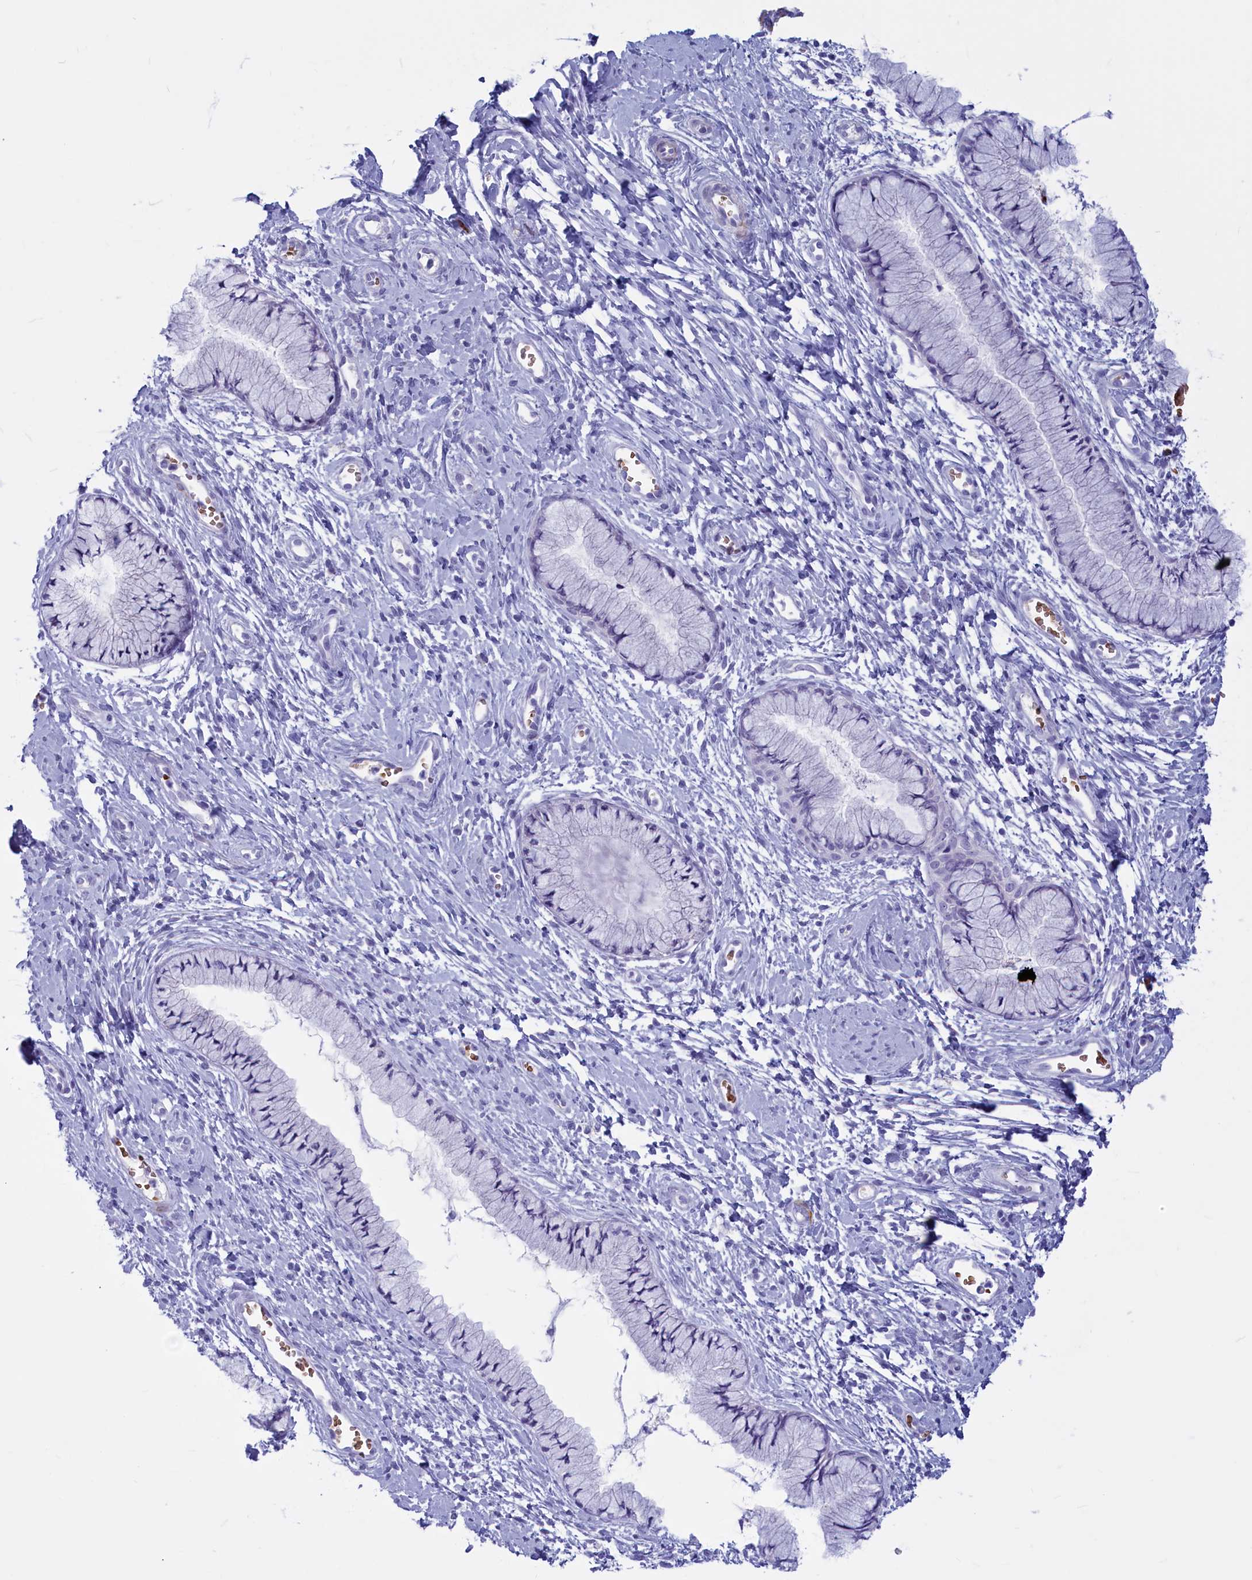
{"staining": {"intensity": "negative", "quantity": "none", "location": "none"}, "tissue": "cervix", "cell_type": "Glandular cells", "image_type": "normal", "snomed": [{"axis": "morphology", "description": "Normal tissue, NOS"}, {"axis": "topography", "description": "Cervix"}], "caption": "IHC histopathology image of unremarkable cervix: cervix stained with DAB exhibits no significant protein staining in glandular cells. (DAB immunohistochemistry with hematoxylin counter stain).", "gene": "GAPDHS", "patient": {"sex": "female", "age": 42}}